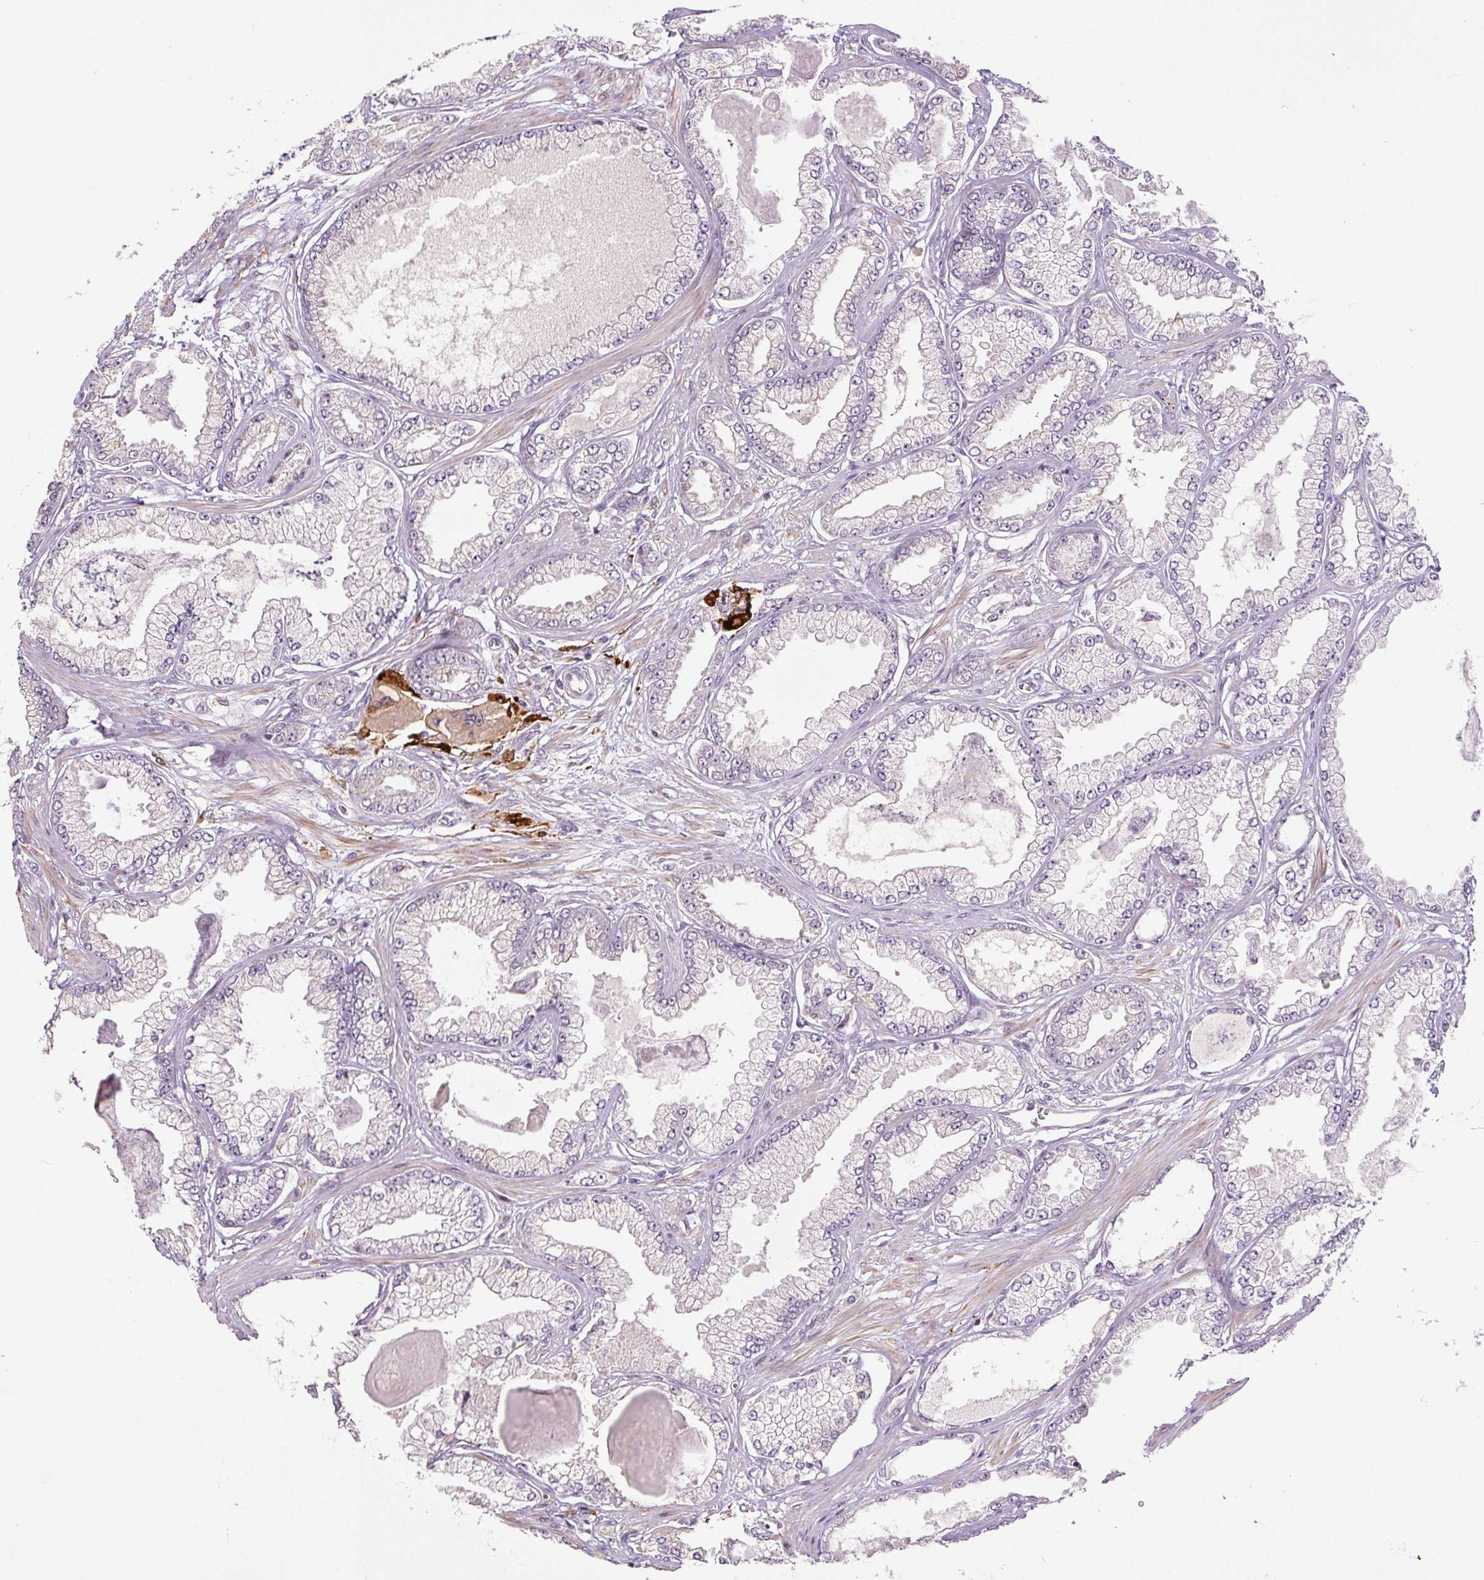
{"staining": {"intensity": "negative", "quantity": "none", "location": "none"}, "tissue": "prostate cancer", "cell_type": "Tumor cells", "image_type": "cancer", "snomed": [{"axis": "morphology", "description": "Adenocarcinoma, Low grade"}, {"axis": "topography", "description": "Prostate"}], "caption": "Low-grade adenocarcinoma (prostate) stained for a protein using immunohistochemistry demonstrates no staining tumor cells.", "gene": "FUT10", "patient": {"sex": "male", "age": 64}}